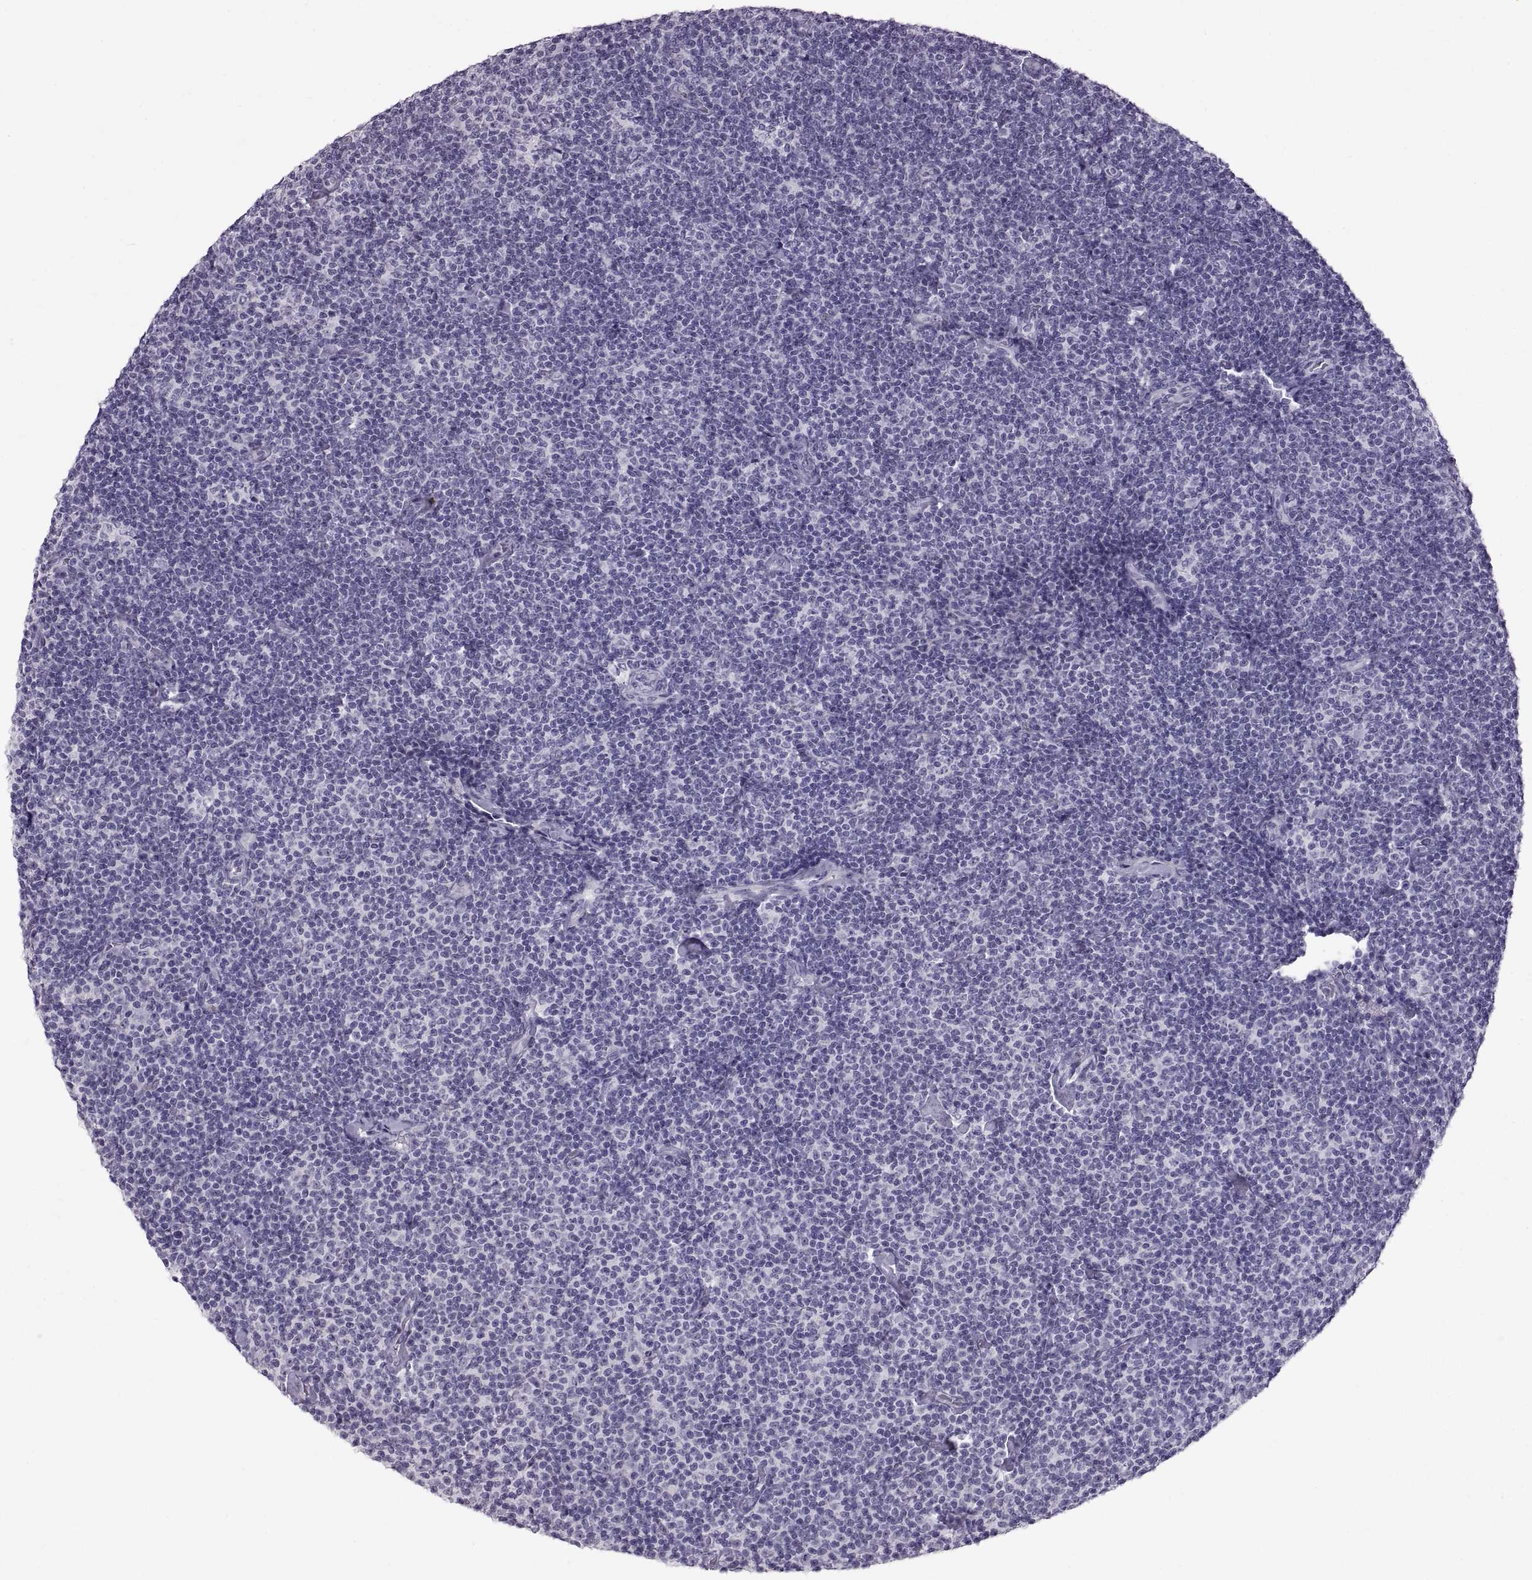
{"staining": {"intensity": "negative", "quantity": "none", "location": "none"}, "tissue": "lymphoma", "cell_type": "Tumor cells", "image_type": "cancer", "snomed": [{"axis": "morphology", "description": "Malignant lymphoma, non-Hodgkin's type, Low grade"}, {"axis": "topography", "description": "Lymph node"}], "caption": "Protein analysis of lymphoma demonstrates no significant expression in tumor cells.", "gene": "SPACDR", "patient": {"sex": "male", "age": 81}}